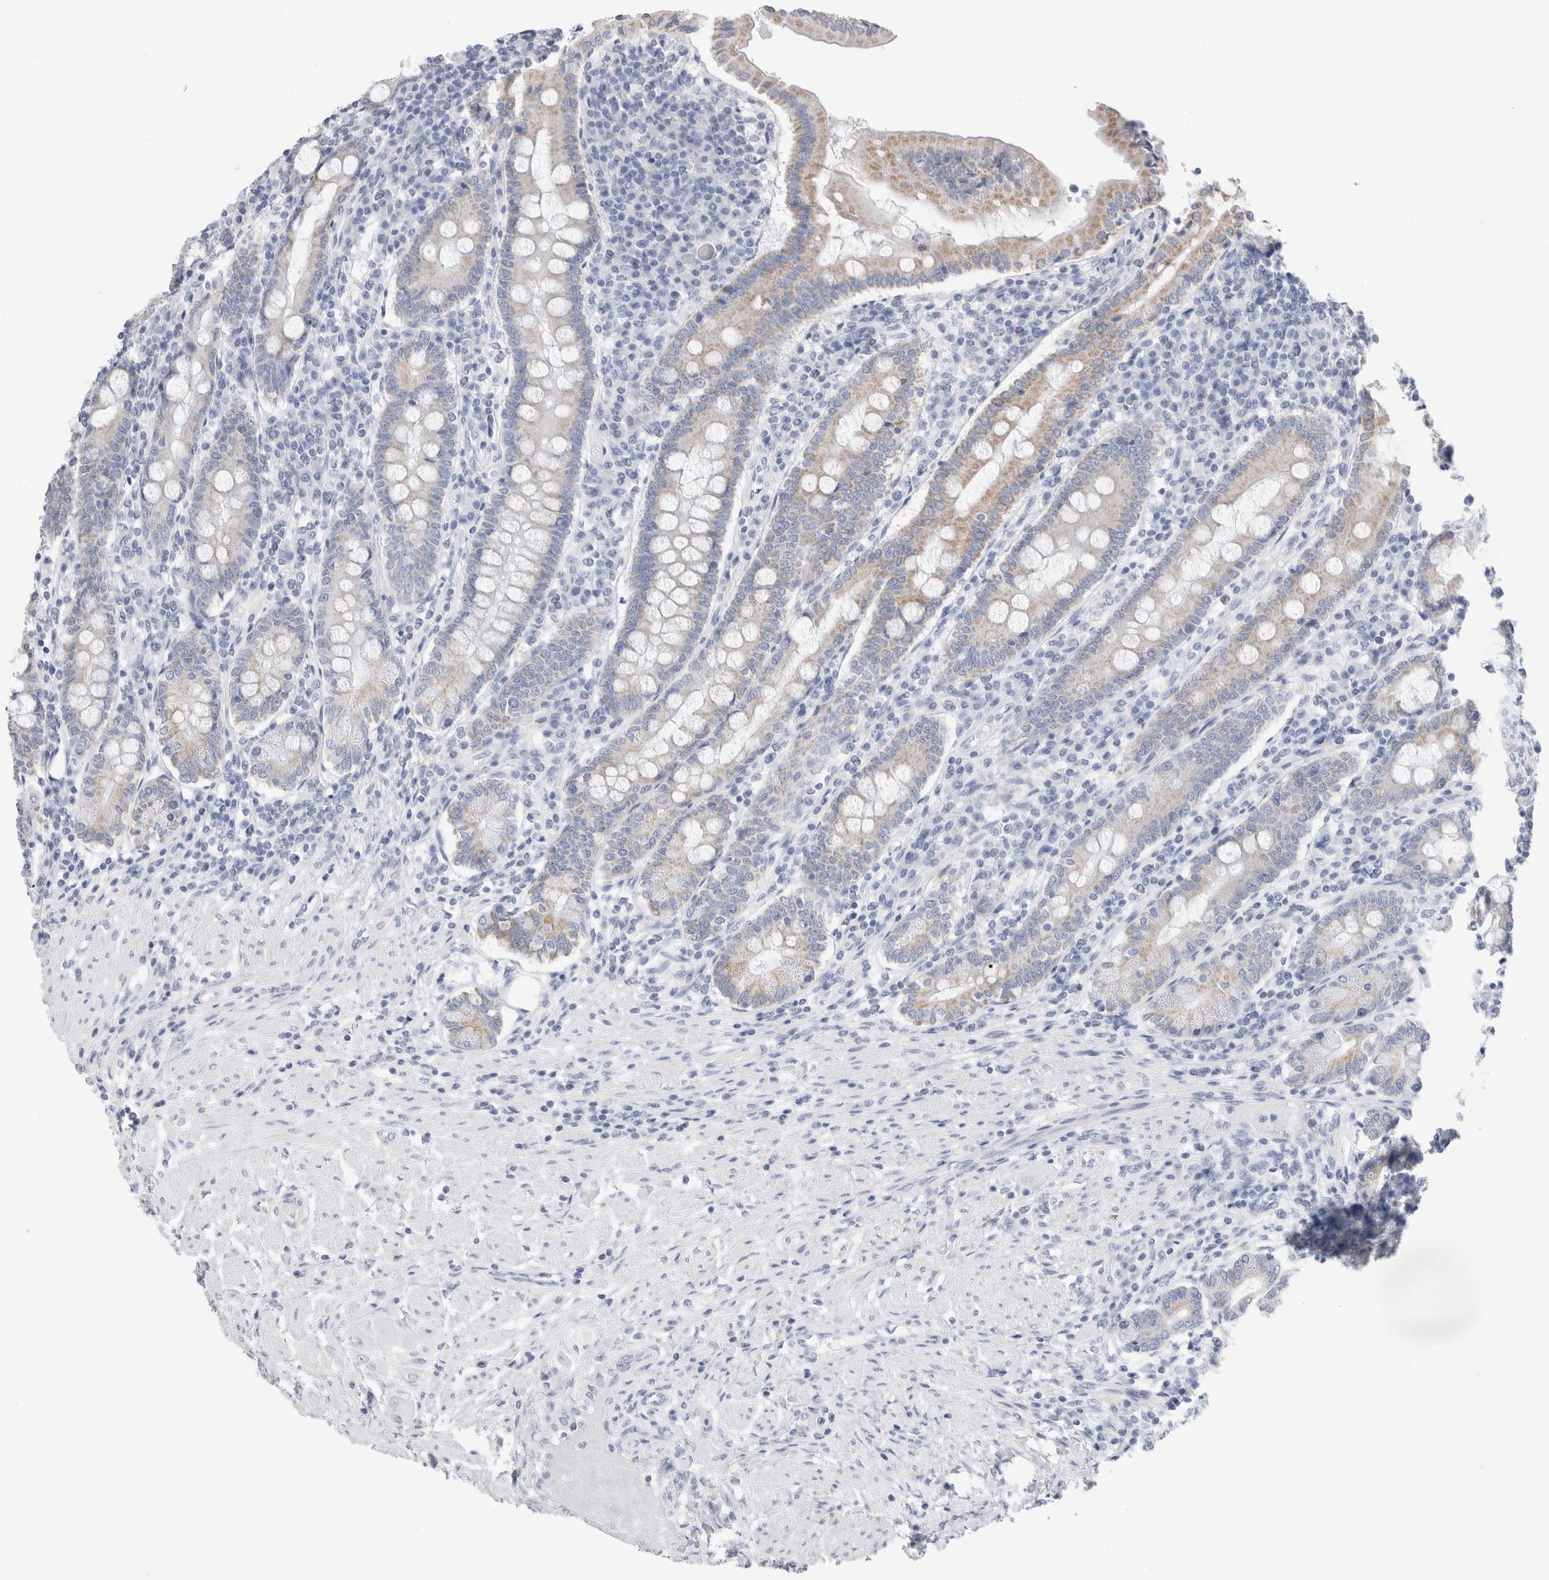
{"staining": {"intensity": "moderate", "quantity": "25%-75%", "location": "cytoplasmic/membranous"}, "tissue": "duodenum", "cell_type": "Glandular cells", "image_type": "normal", "snomed": [{"axis": "morphology", "description": "Normal tissue, NOS"}, {"axis": "morphology", "description": "Adenocarcinoma, NOS"}, {"axis": "topography", "description": "Pancreas"}, {"axis": "topography", "description": "Duodenum"}], "caption": "A brown stain shows moderate cytoplasmic/membranous expression of a protein in glandular cells of unremarkable human duodenum.", "gene": "ECHDC2", "patient": {"sex": "male", "age": 50}}